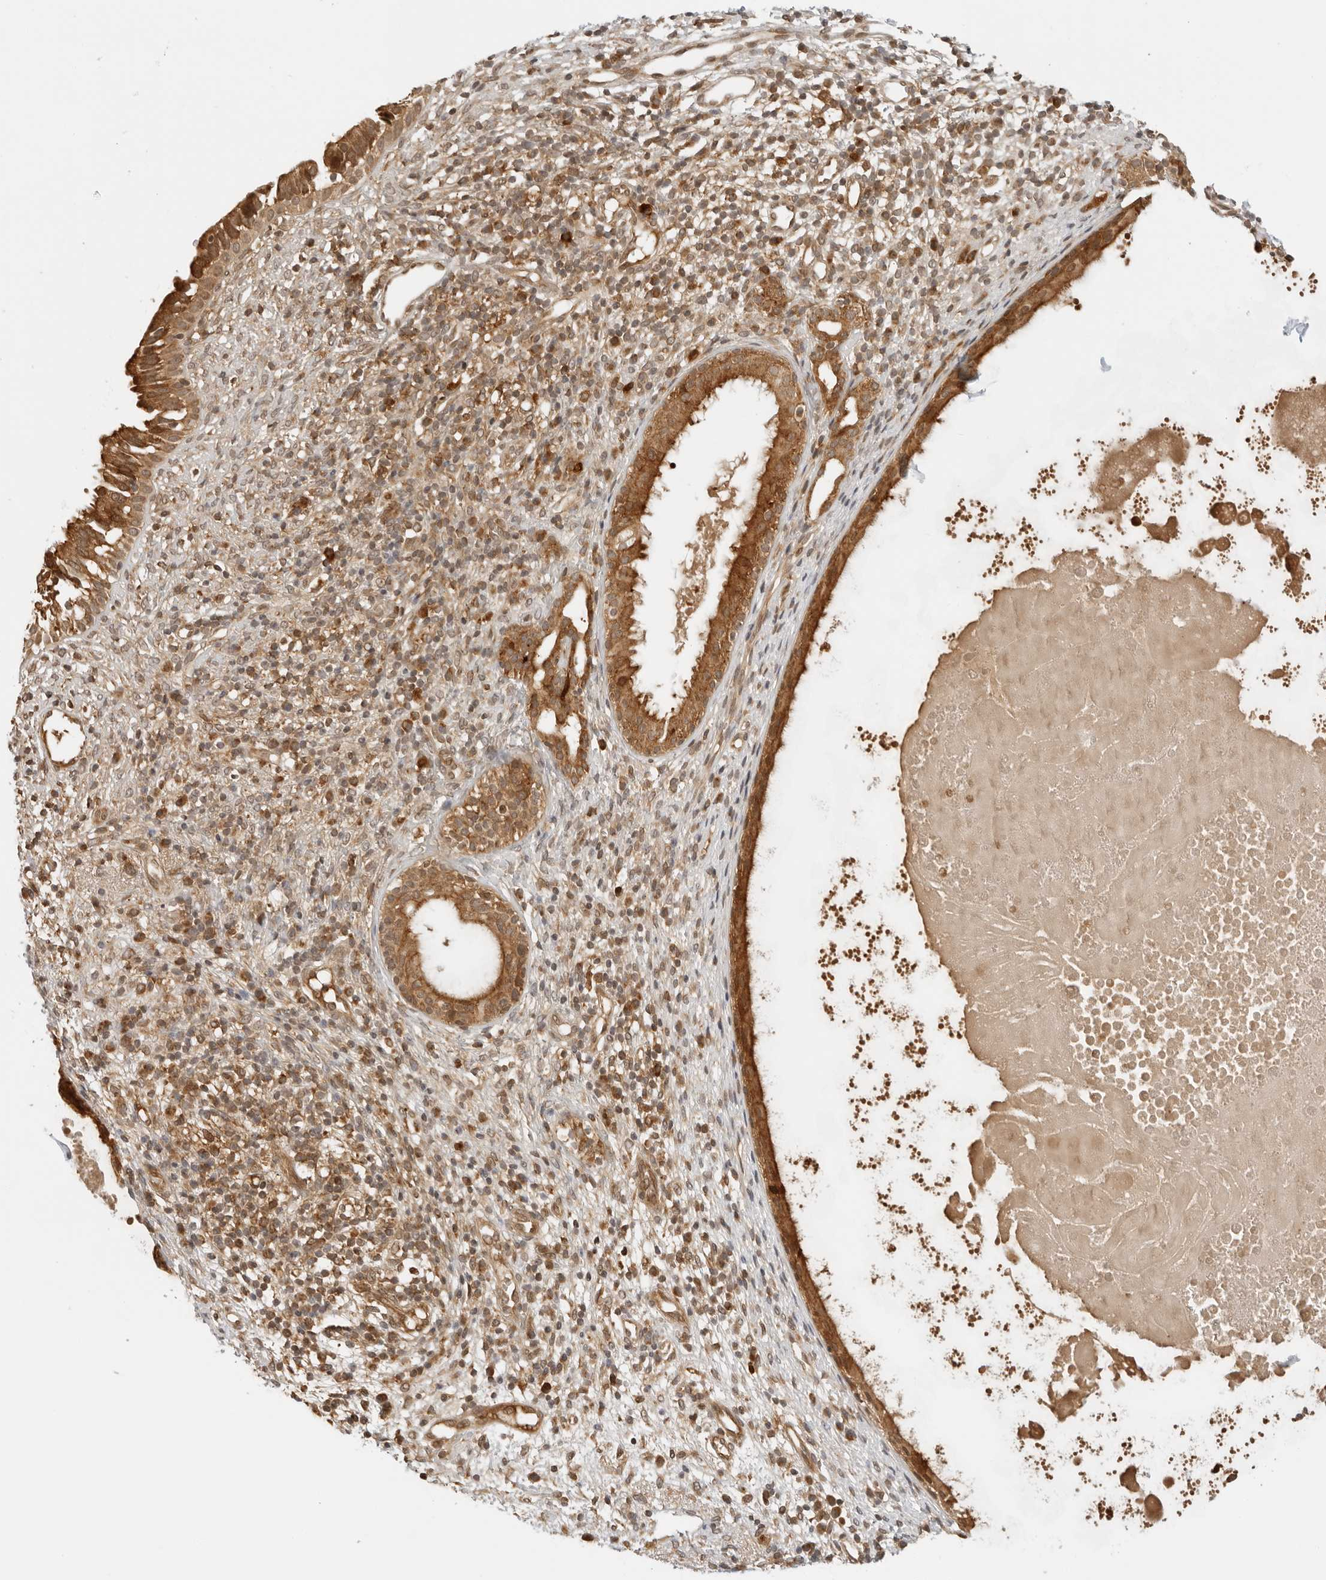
{"staining": {"intensity": "moderate", "quantity": ">75%", "location": "cytoplasmic/membranous"}, "tissue": "nasopharynx", "cell_type": "Respiratory epithelial cells", "image_type": "normal", "snomed": [{"axis": "morphology", "description": "Normal tissue, NOS"}, {"axis": "topography", "description": "Nasopharynx"}], "caption": "Immunohistochemistry (IHC) photomicrograph of benign human nasopharynx stained for a protein (brown), which demonstrates medium levels of moderate cytoplasmic/membranous expression in about >75% of respiratory epithelial cells.", "gene": "RC3H1", "patient": {"sex": "male", "age": 22}}